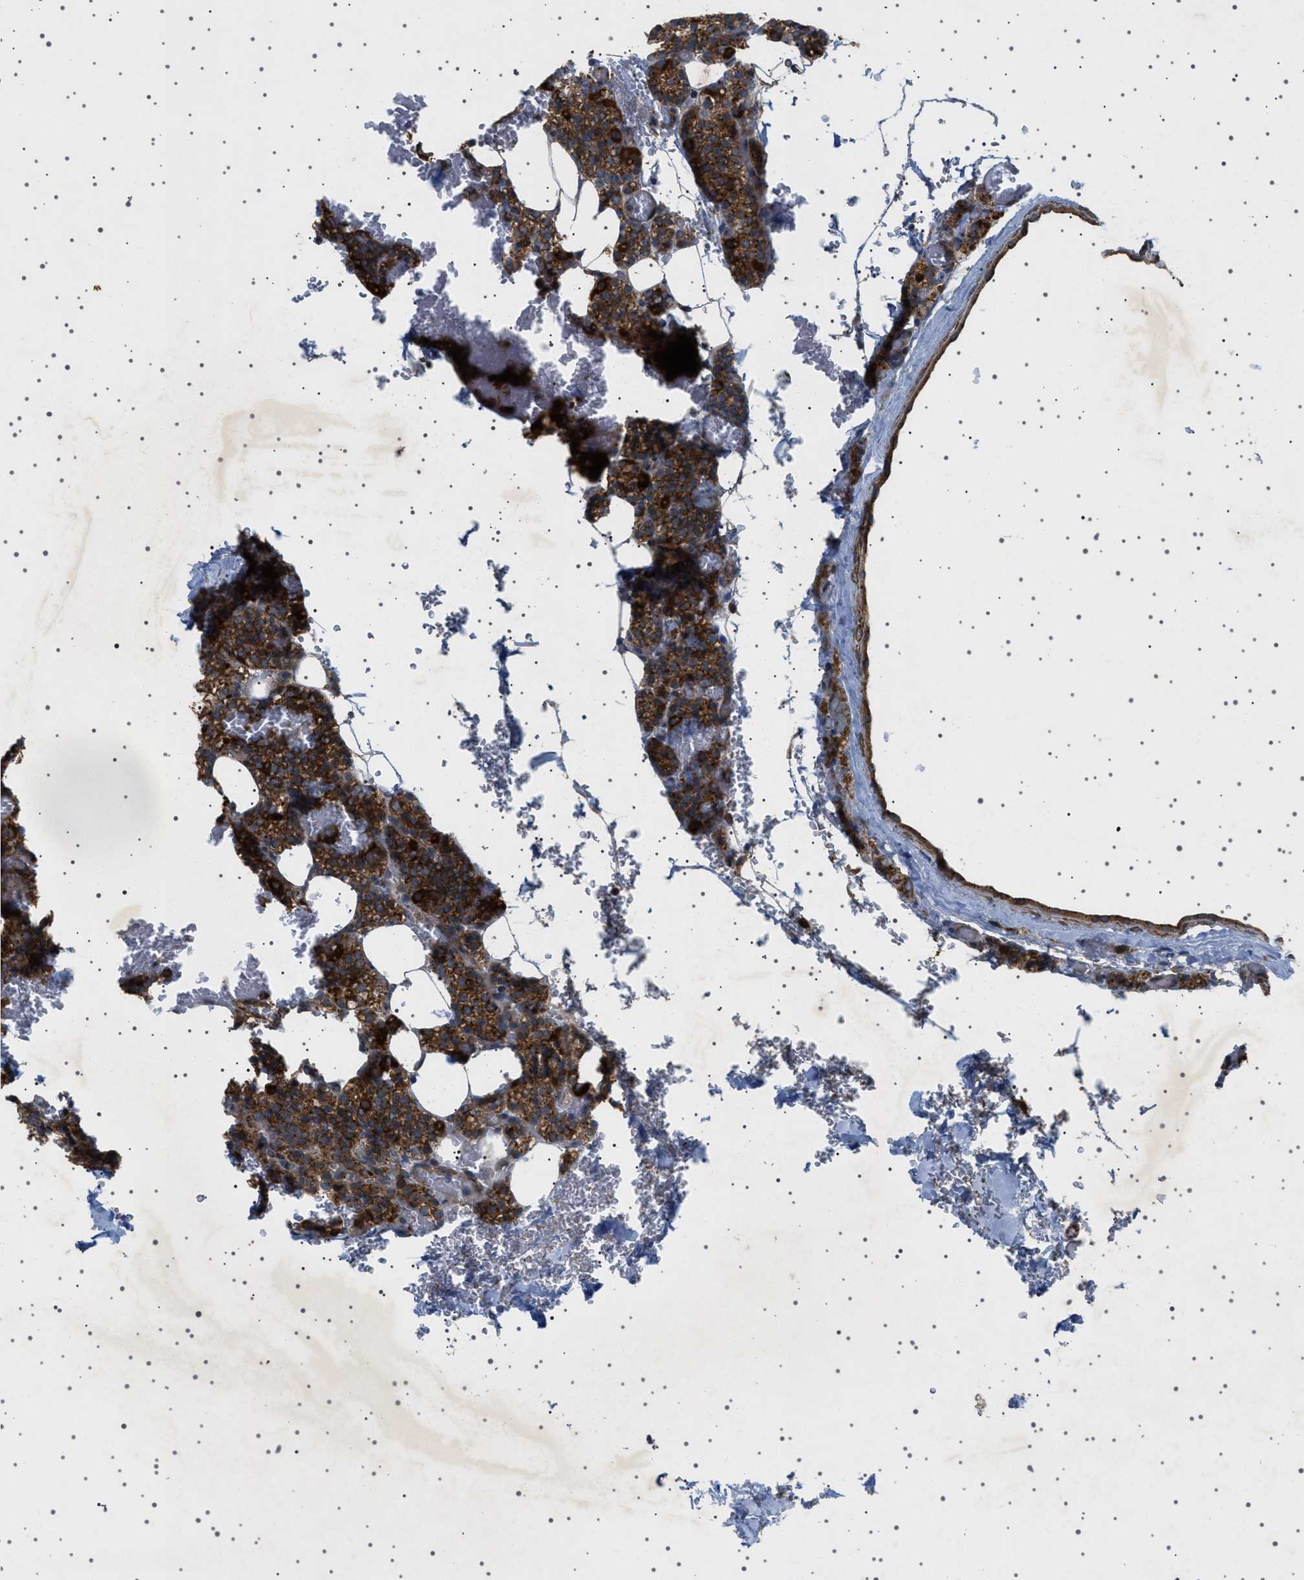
{"staining": {"intensity": "strong", "quantity": ">75%", "location": "cytoplasmic/membranous"}, "tissue": "parathyroid gland", "cell_type": "Glandular cells", "image_type": "normal", "snomed": [{"axis": "morphology", "description": "Normal tissue, NOS"}, {"axis": "morphology", "description": "Inflammation chronic"}, {"axis": "morphology", "description": "Goiter, colloid"}, {"axis": "topography", "description": "Thyroid gland"}, {"axis": "topography", "description": "Parathyroid gland"}], "caption": "About >75% of glandular cells in benign parathyroid gland exhibit strong cytoplasmic/membranous protein staining as visualized by brown immunohistochemical staining.", "gene": "CCDC186", "patient": {"sex": "male", "age": 65}}